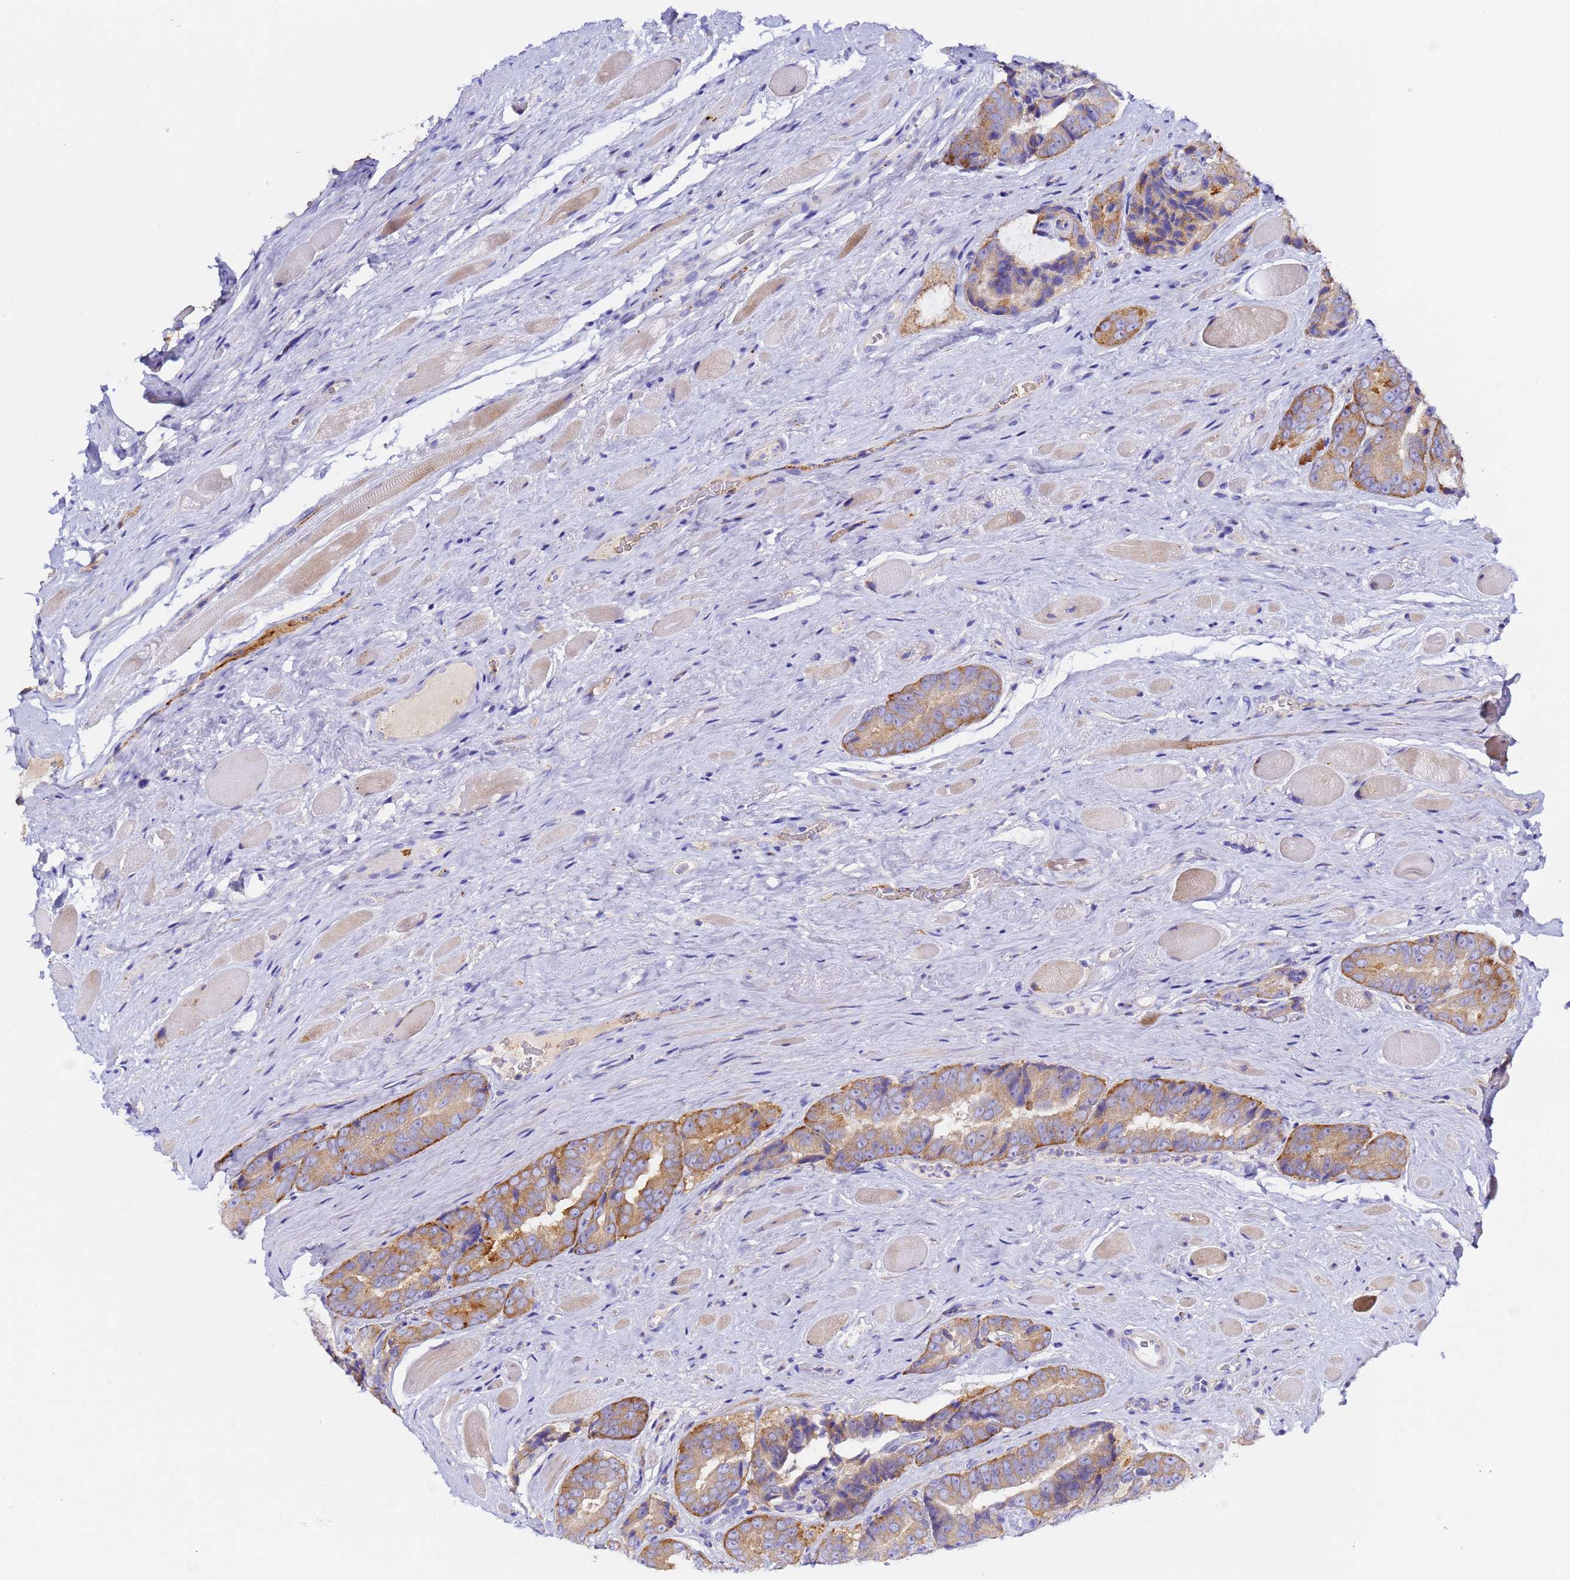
{"staining": {"intensity": "moderate", "quantity": ">75%", "location": "cytoplasmic/membranous"}, "tissue": "prostate cancer", "cell_type": "Tumor cells", "image_type": "cancer", "snomed": [{"axis": "morphology", "description": "Adenocarcinoma, High grade"}, {"axis": "topography", "description": "Prostate"}], "caption": "About >75% of tumor cells in prostate cancer (adenocarcinoma (high-grade)) exhibit moderate cytoplasmic/membranous protein staining as visualized by brown immunohistochemical staining.", "gene": "VTI1B", "patient": {"sex": "male", "age": 72}}